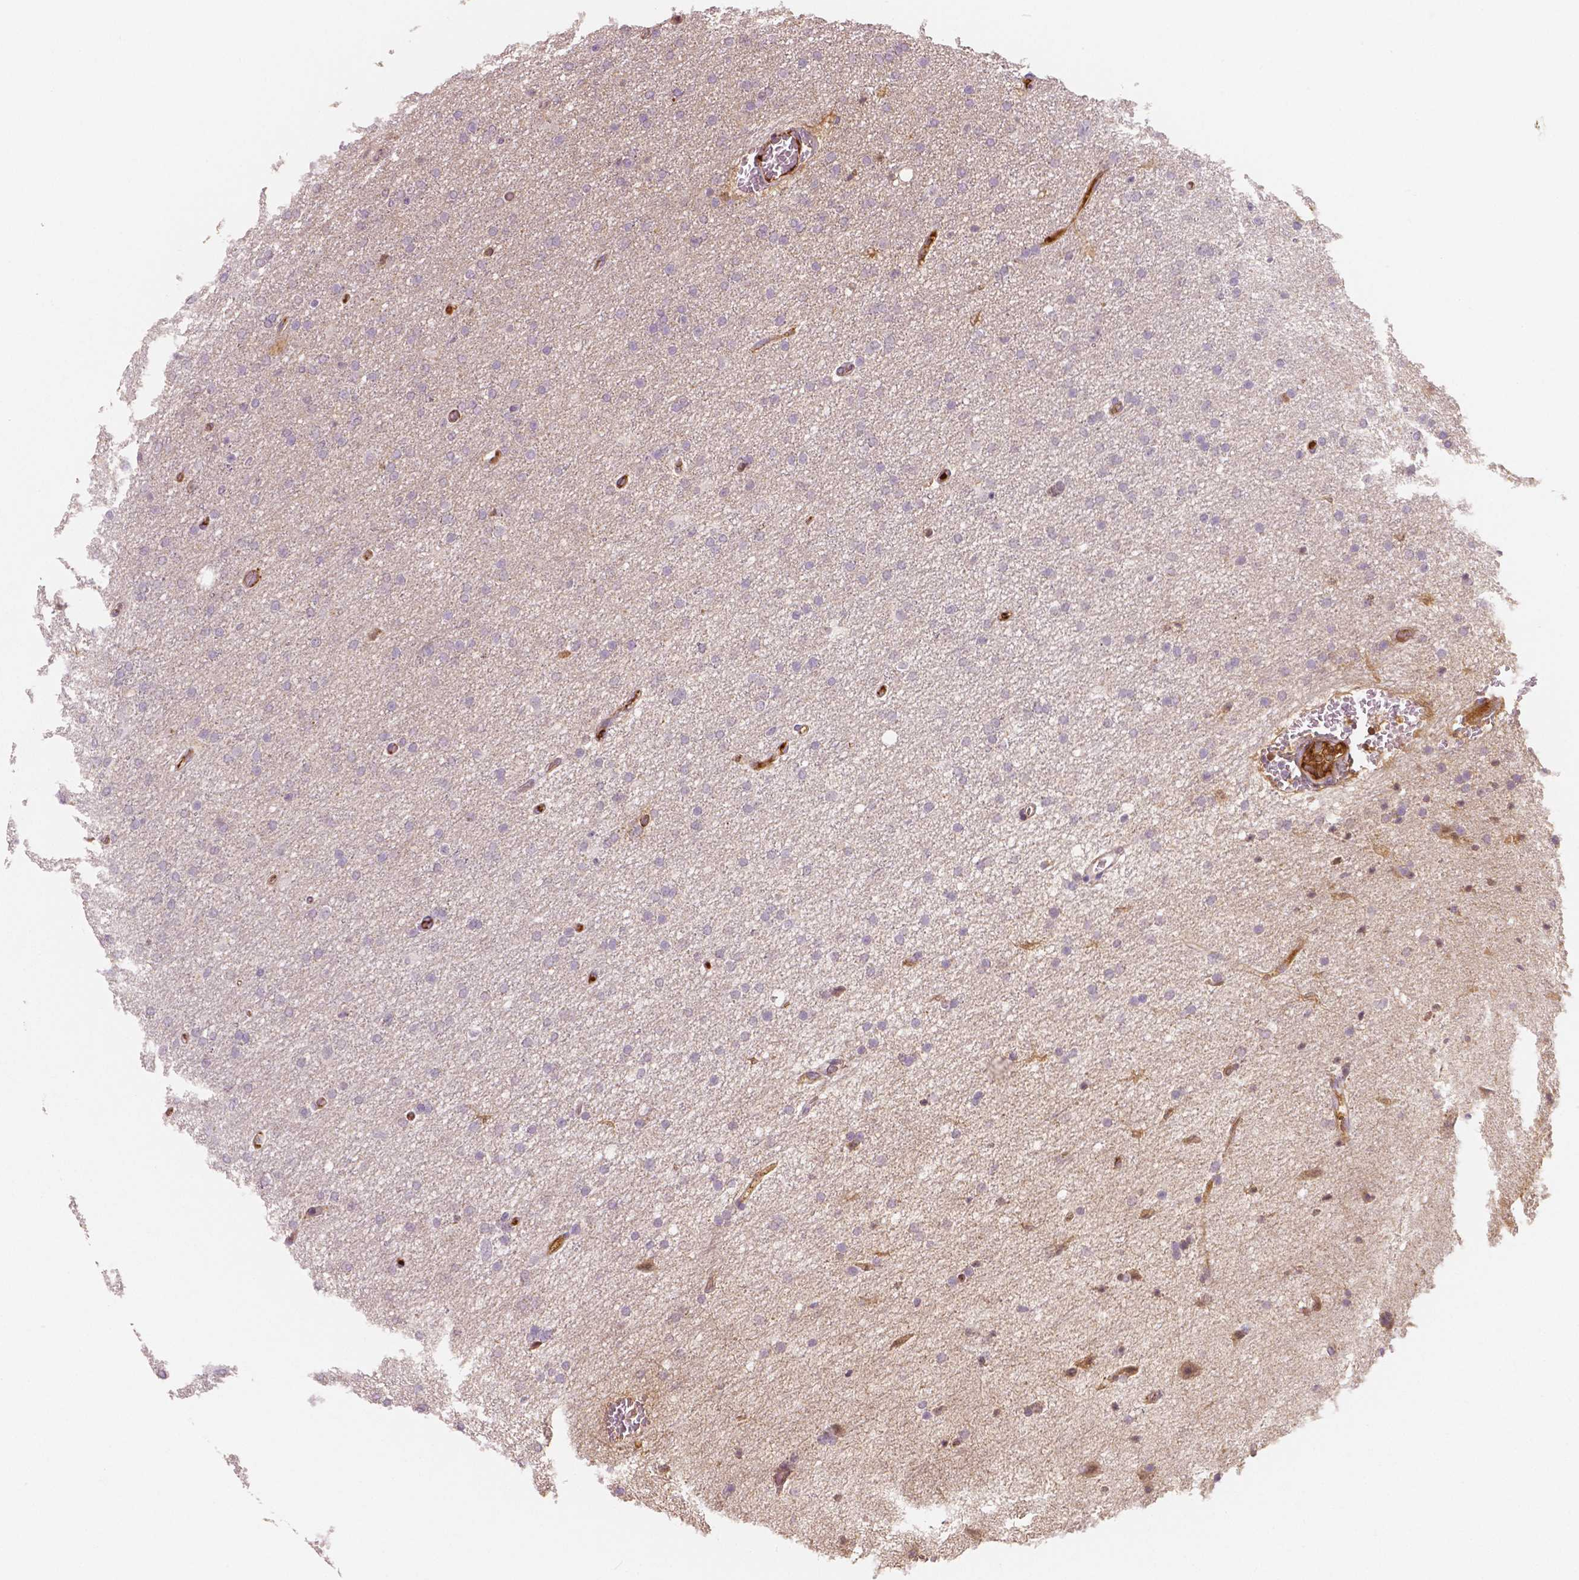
{"staining": {"intensity": "negative", "quantity": "none", "location": "none"}, "tissue": "glioma", "cell_type": "Tumor cells", "image_type": "cancer", "snomed": [{"axis": "morphology", "description": "Glioma, malignant, High grade"}, {"axis": "topography", "description": "Cerebral cortex"}], "caption": "Tumor cells show no significant staining in glioma. (DAB immunohistochemistry with hematoxylin counter stain).", "gene": "APOA4", "patient": {"sex": "male", "age": 70}}